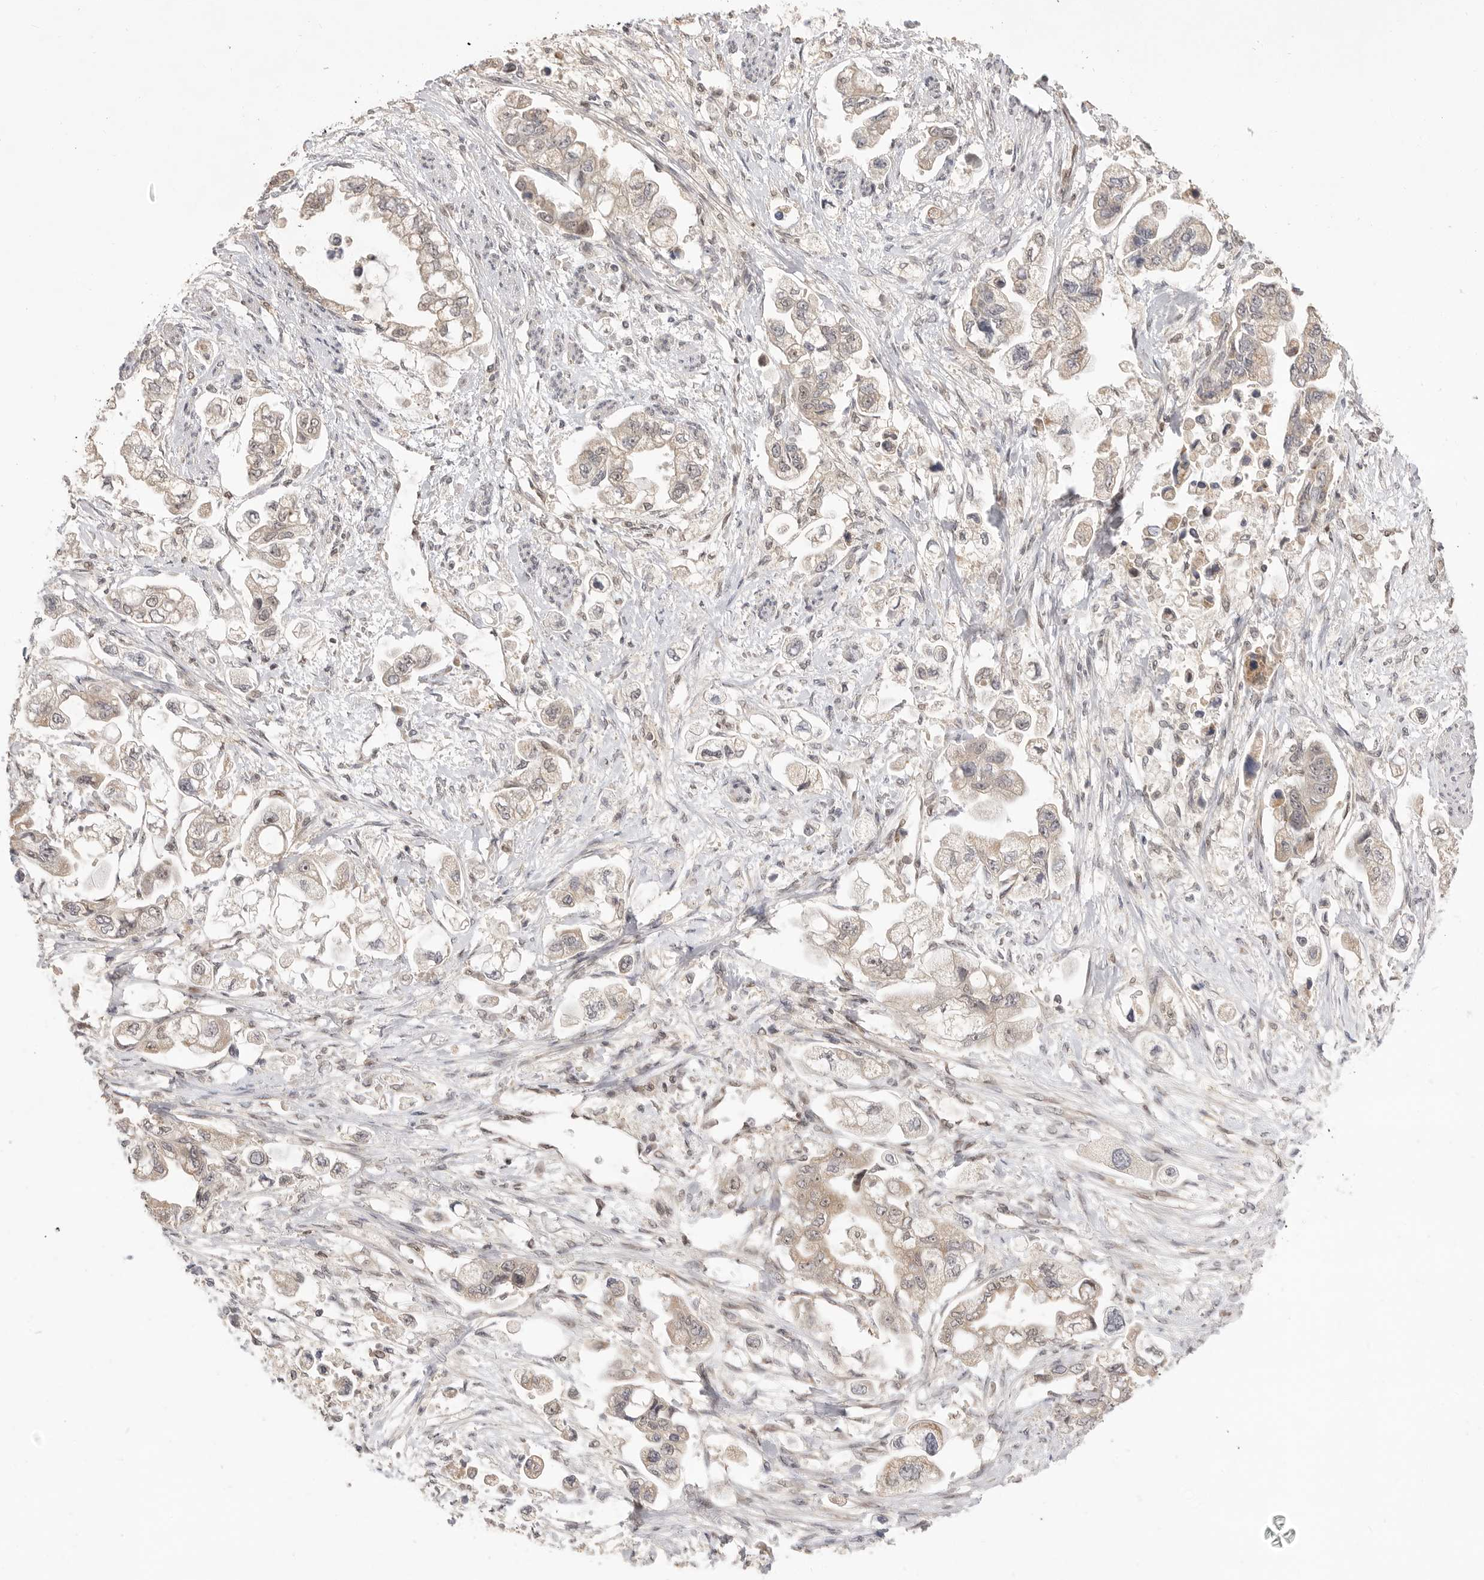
{"staining": {"intensity": "weak", "quantity": "25%-75%", "location": "cytoplasmic/membranous"}, "tissue": "stomach cancer", "cell_type": "Tumor cells", "image_type": "cancer", "snomed": [{"axis": "morphology", "description": "Adenocarcinoma, NOS"}, {"axis": "topography", "description": "Stomach"}], "caption": "High-magnification brightfield microscopy of stomach cancer stained with DAB (brown) and counterstained with hematoxylin (blue). tumor cells exhibit weak cytoplasmic/membranous positivity is seen in about25%-75% of cells.", "gene": "ALKAL1", "patient": {"sex": "male", "age": 62}}